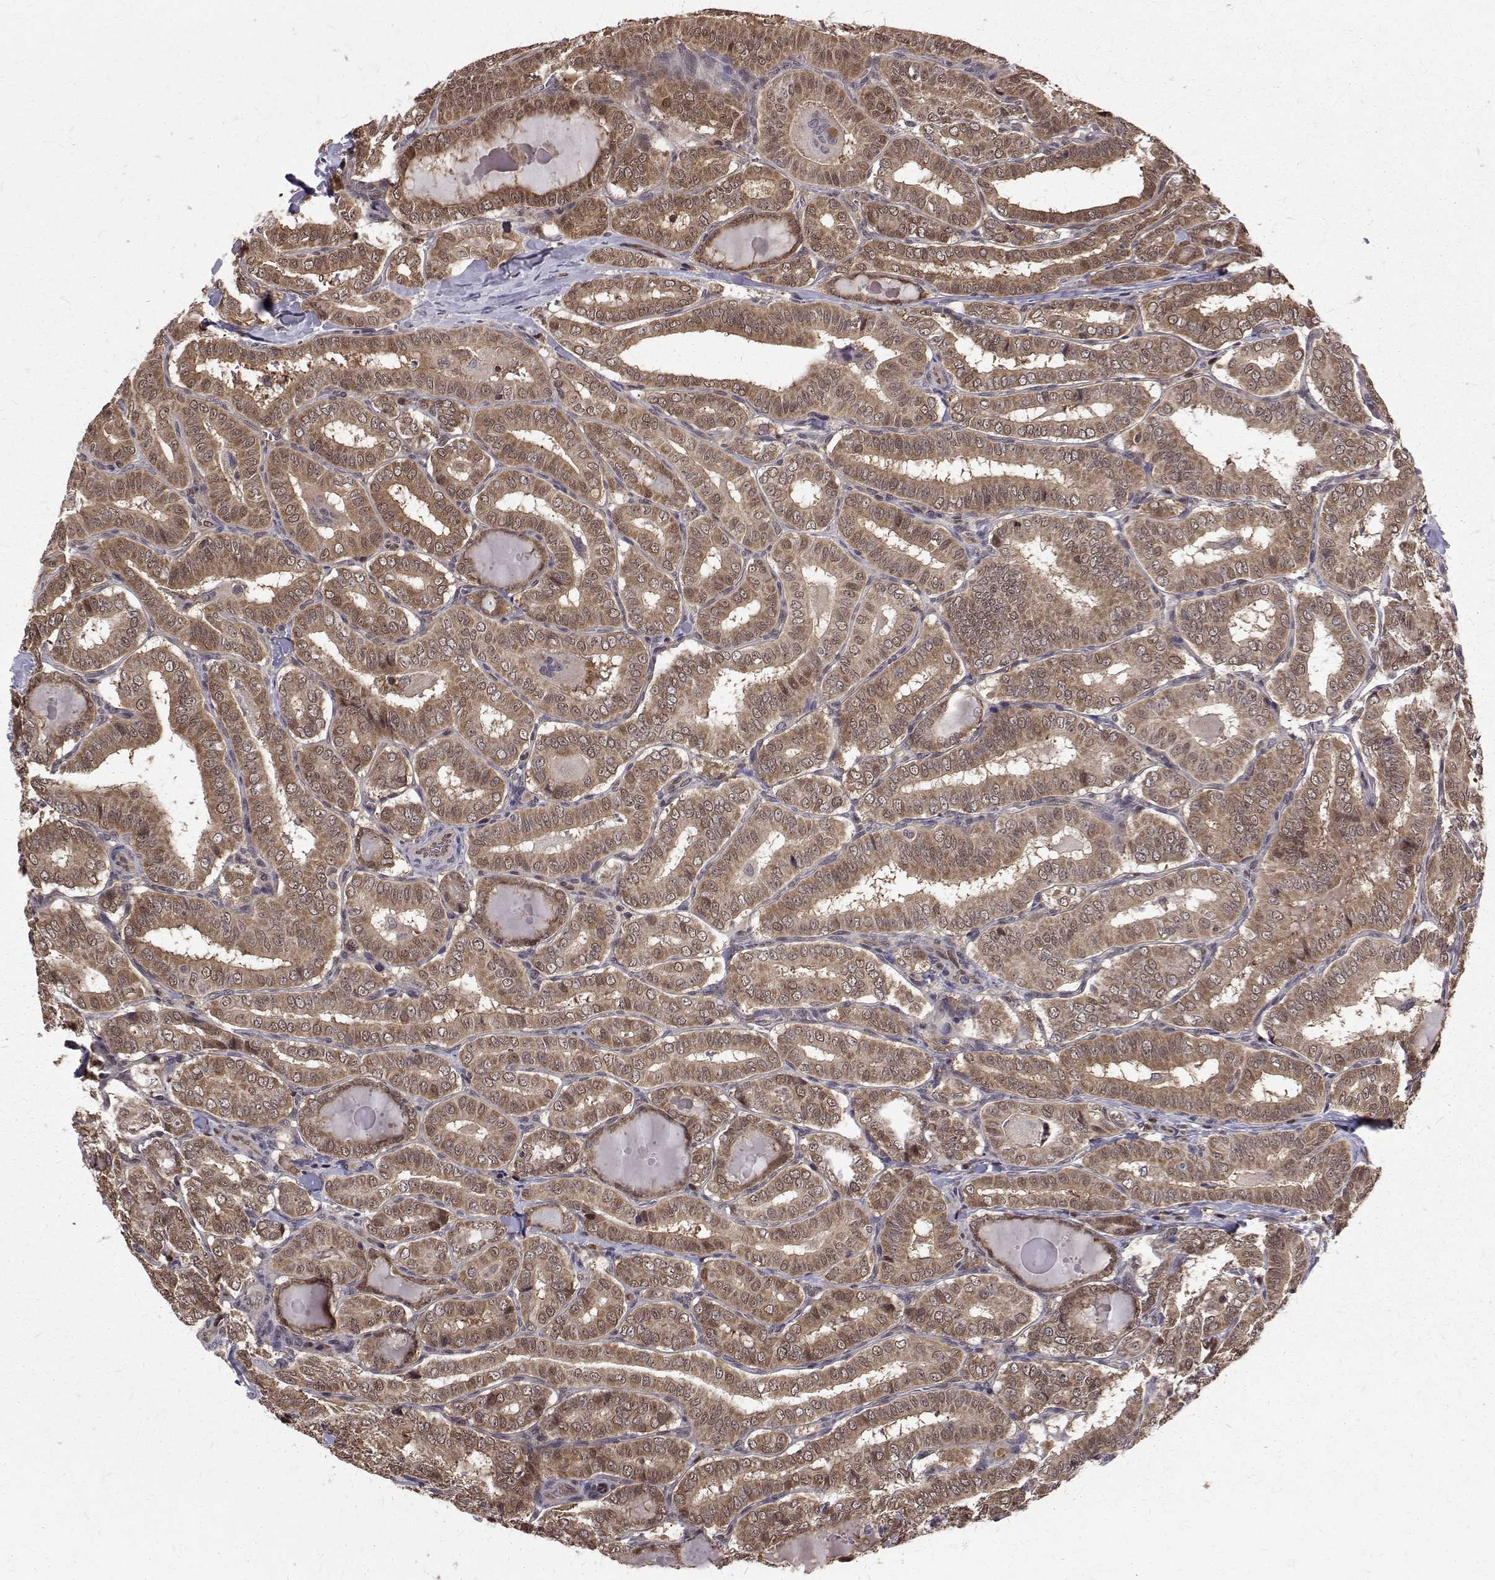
{"staining": {"intensity": "moderate", "quantity": ">75%", "location": "cytoplasmic/membranous,nuclear"}, "tissue": "thyroid cancer", "cell_type": "Tumor cells", "image_type": "cancer", "snomed": [{"axis": "morphology", "description": "Papillary adenocarcinoma, NOS"}, {"axis": "morphology", "description": "Papillary adenoma metastatic"}, {"axis": "topography", "description": "Thyroid gland"}], "caption": "A histopathology image of thyroid cancer (papillary adenocarcinoma) stained for a protein exhibits moderate cytoplasmic/membranous and nuclear brown staining in tumor cells. (DAB IHC, brown staining for protein, blue staining for nuclei).", "gene": "NIF3L1", "patient": {"sex": "female", "age": 50}}